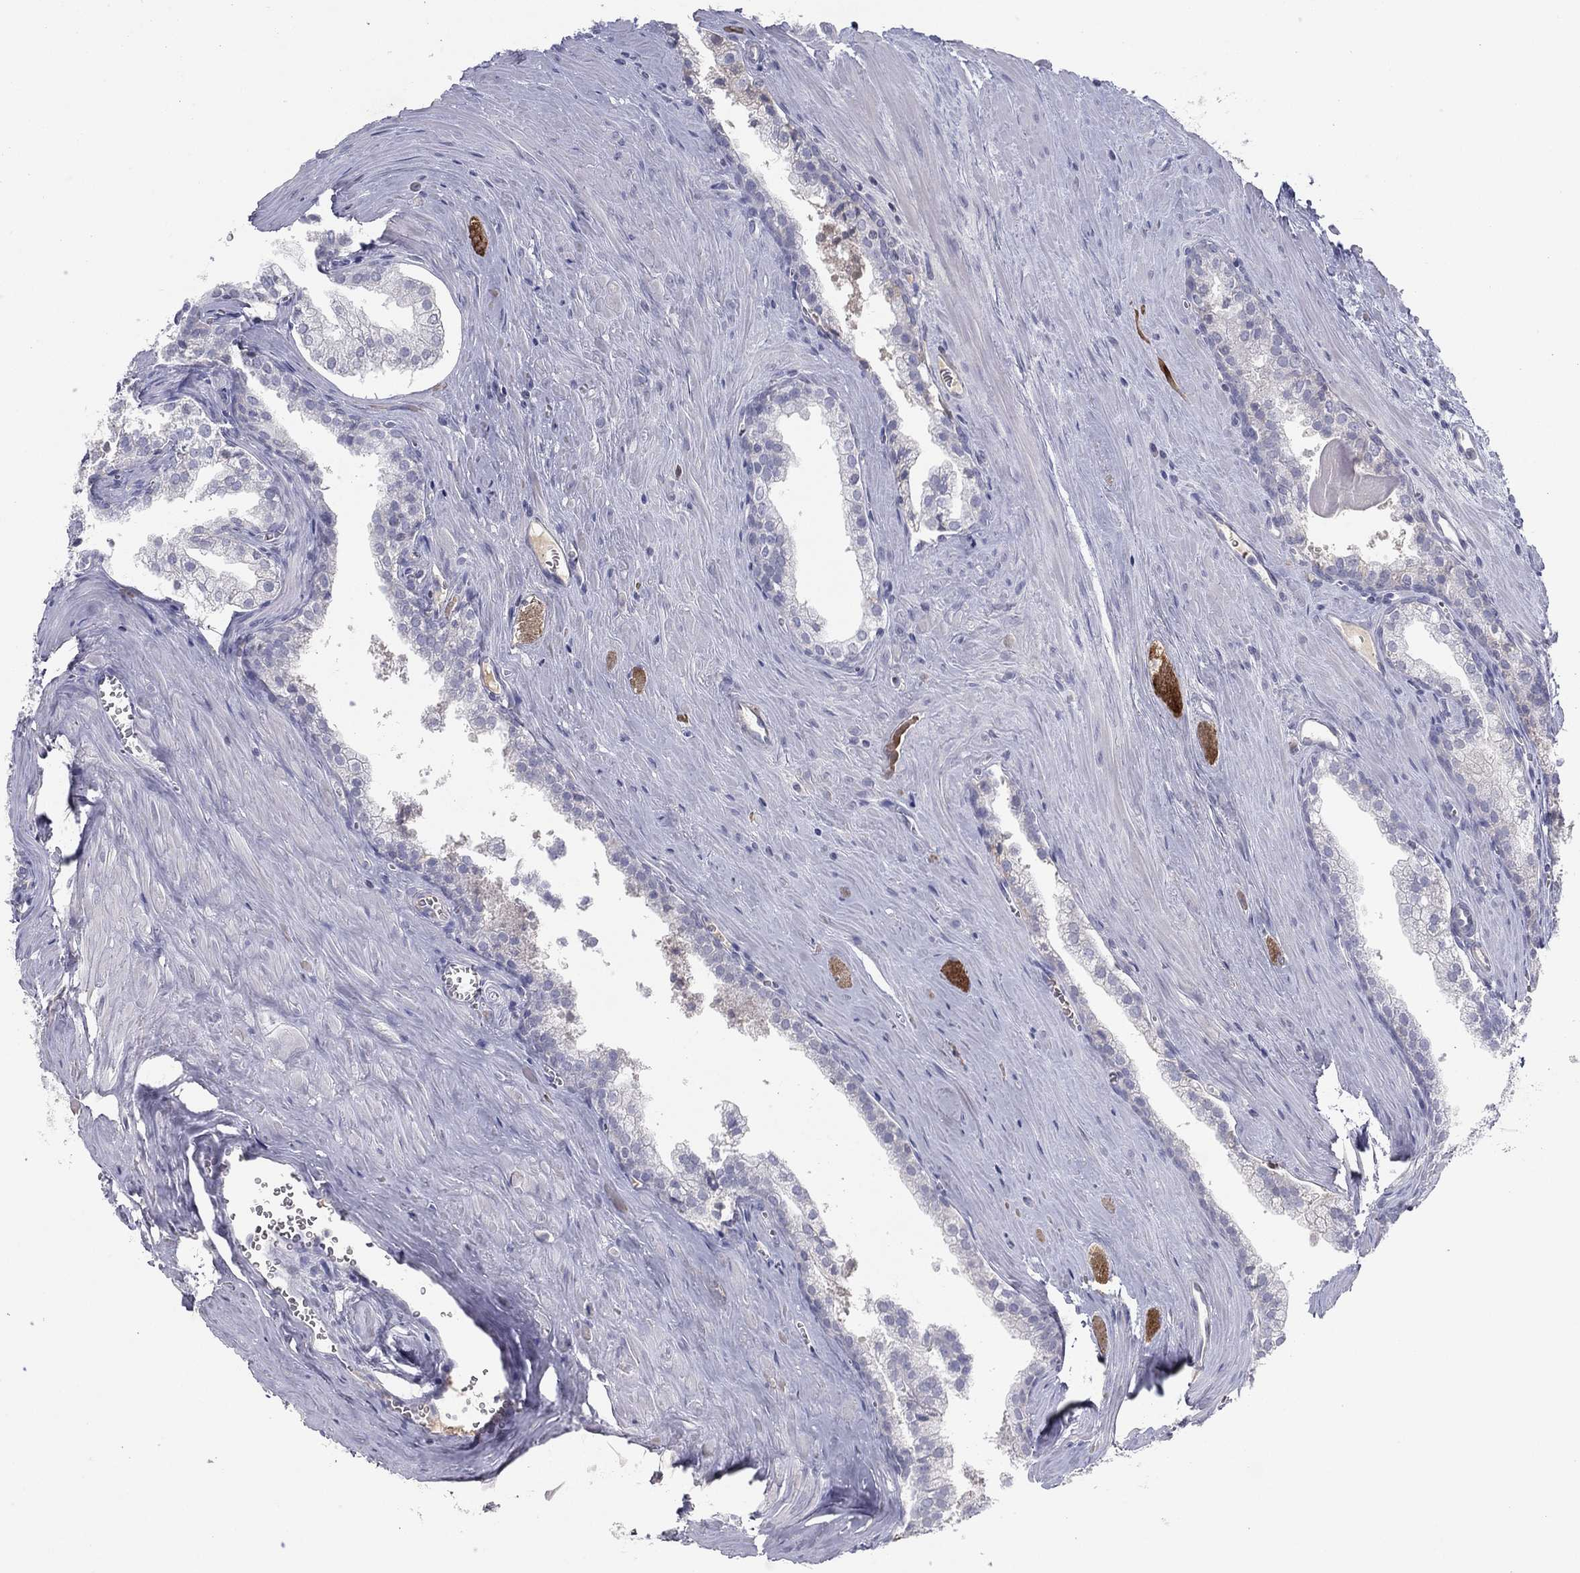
{"staining": {"intensity": "negative", "quantity": "none", "location": "none"}, "tissue": "prostate cancer", "cell_type": "Tumor cells", "image_type": "cancer", "snomed": [{"axis": "morphology", "description": "Adenocarcinoma, NOS"}, {"axis": "topography", "description": "Prostate"}], "caption": "There is no significant expression in tumor cells of prostate cancer. Nuclei are stained in blue.", "gene": "CPT1B", "patient": {"sex": "male", "age": 72}}